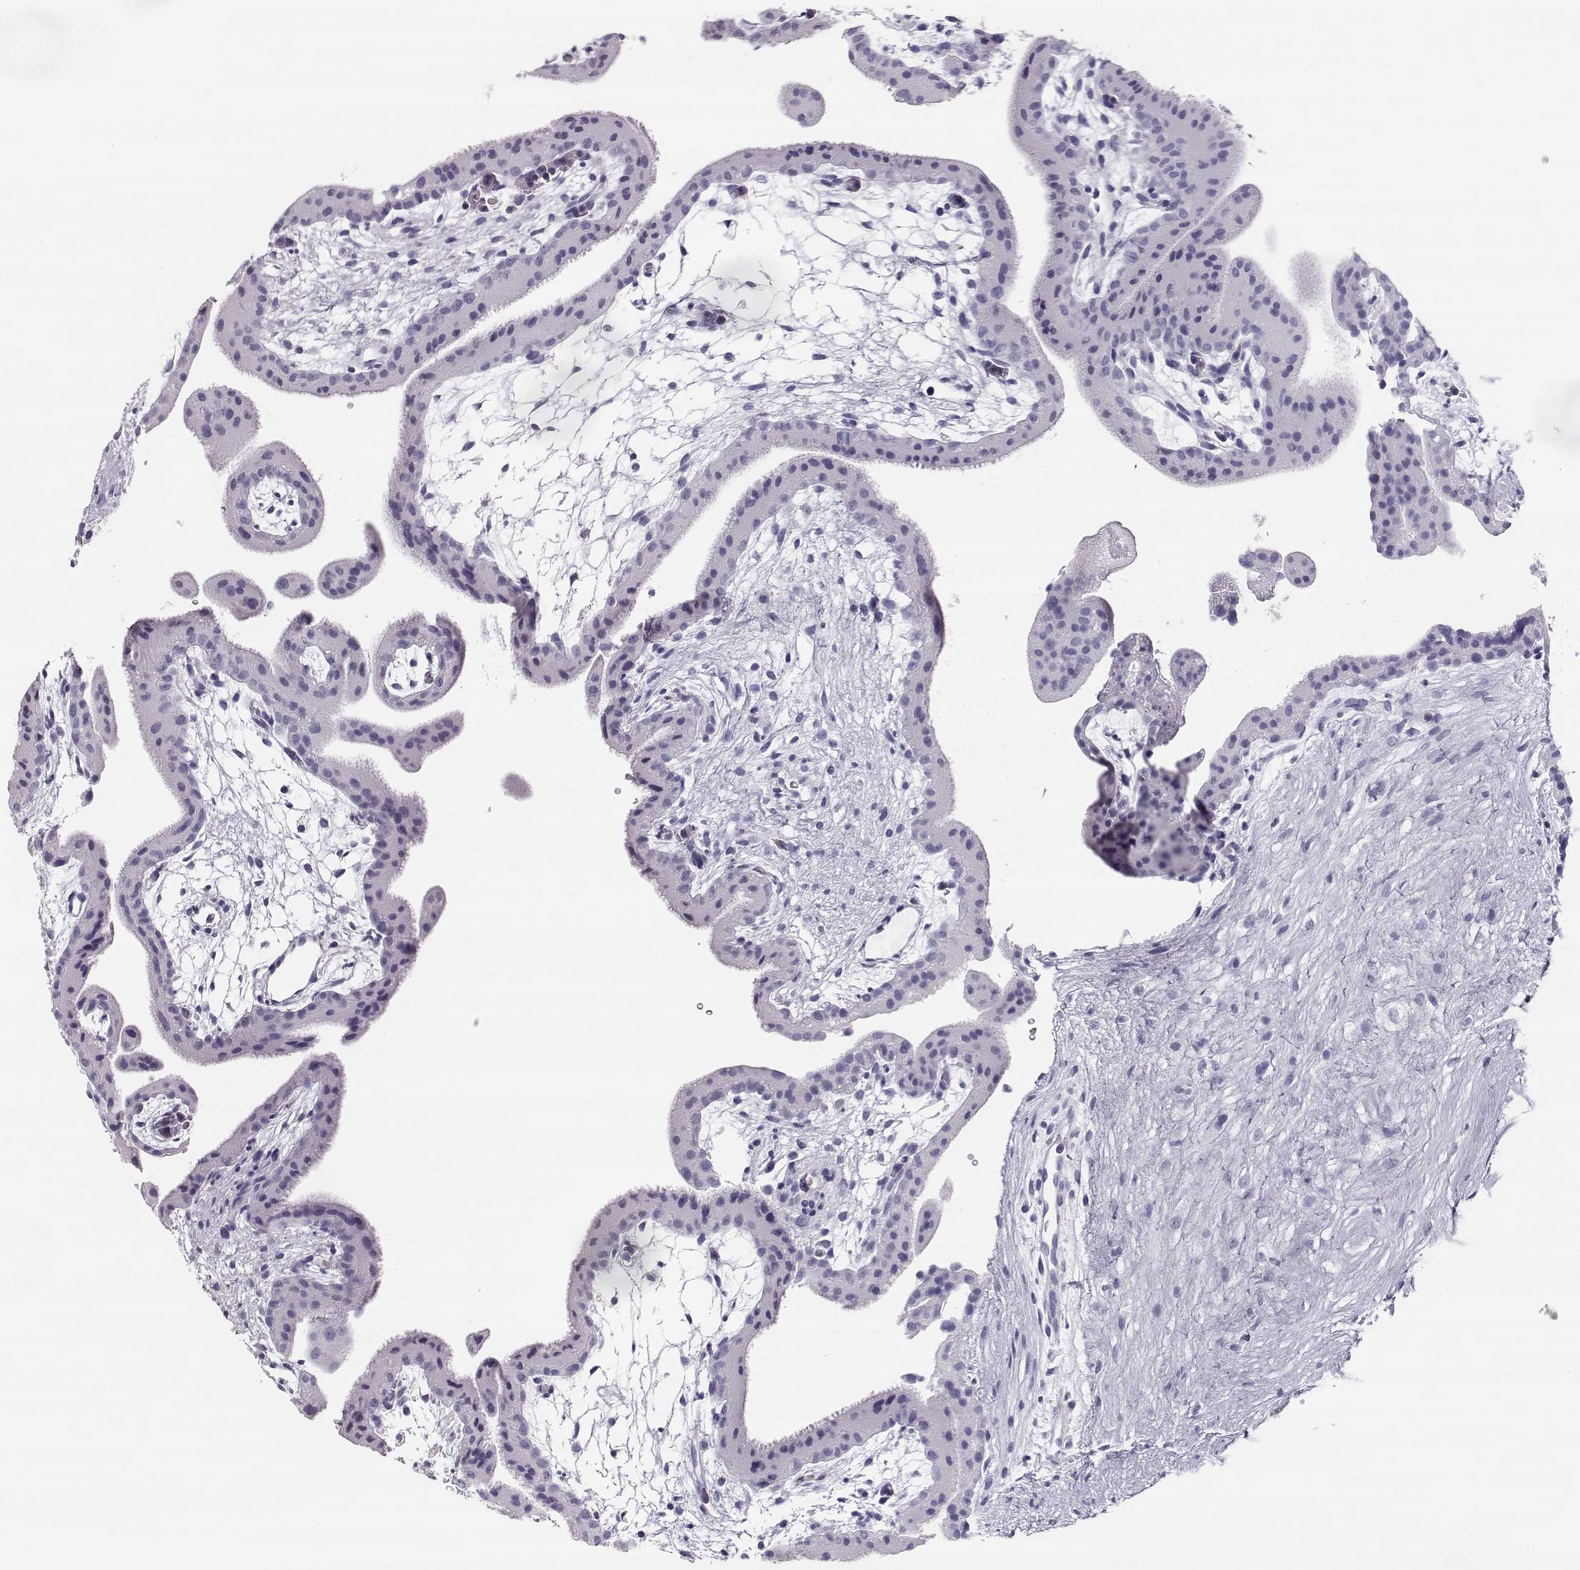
{"staining": {"intensity": "negative", "quantity": "none", "location": "none"}, "tissue": "placenta", "cell_type": "Decidual cells", "image_type": "normal", "snomed": [{"axis": "morphology", "description": "Normal tissue, NOS"}, {"axis": "topography", "description": "Placenta"}], "caption": "The histopathology image displays no staining of decidual cells in benign placenta. The staining was performed using DAB to visualize the protein expression in brown, while the nuclei were stained in blue with hematoxylin (Magnification: 20x).", "gene": "MAGEC1", "patient": {"sex": "female", "age": 19}}